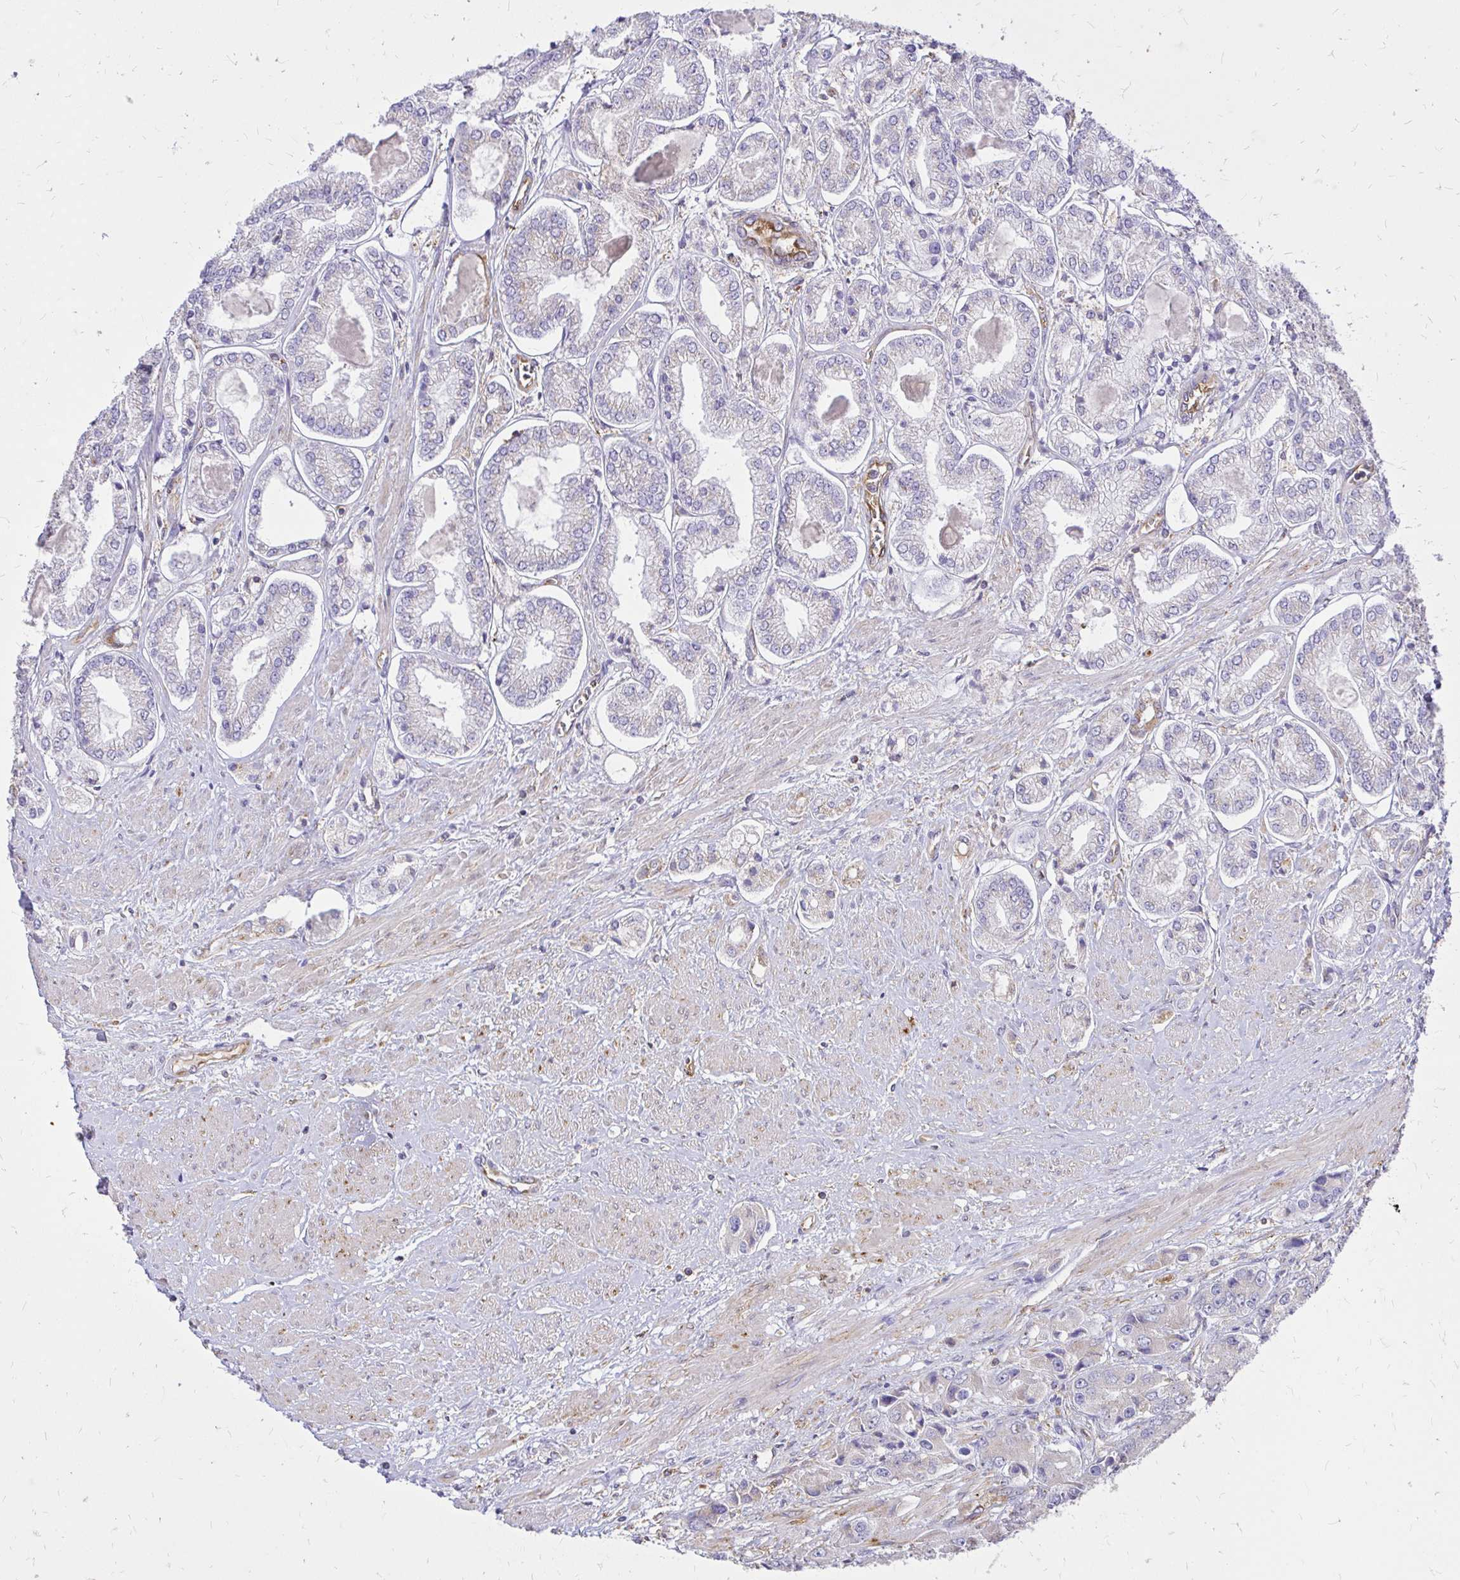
{"staining": {"intensity": "negative", "quantity": "none", "location": "none"}, "tissue": "prostate cancer", "cell_type": "Tumor cells", "image_type": "cancer", "snomed": [{"axis": "morphology", "description": "Adenocarcinoma, Low grade"}, {"axis": "topography", "description": "Prostate"}], "caption": "DAB (3,3'-diaminobenzidine) immunohistochemical staining of human prostate cancer (low-grade adenocarcinoma) reveals no significant expression in tumor cells. (Immunohistochemistry, brightfield microscopy, high magnification).", "gene": "ABCB10", "patient": {"sex": "male", "age": 69}}